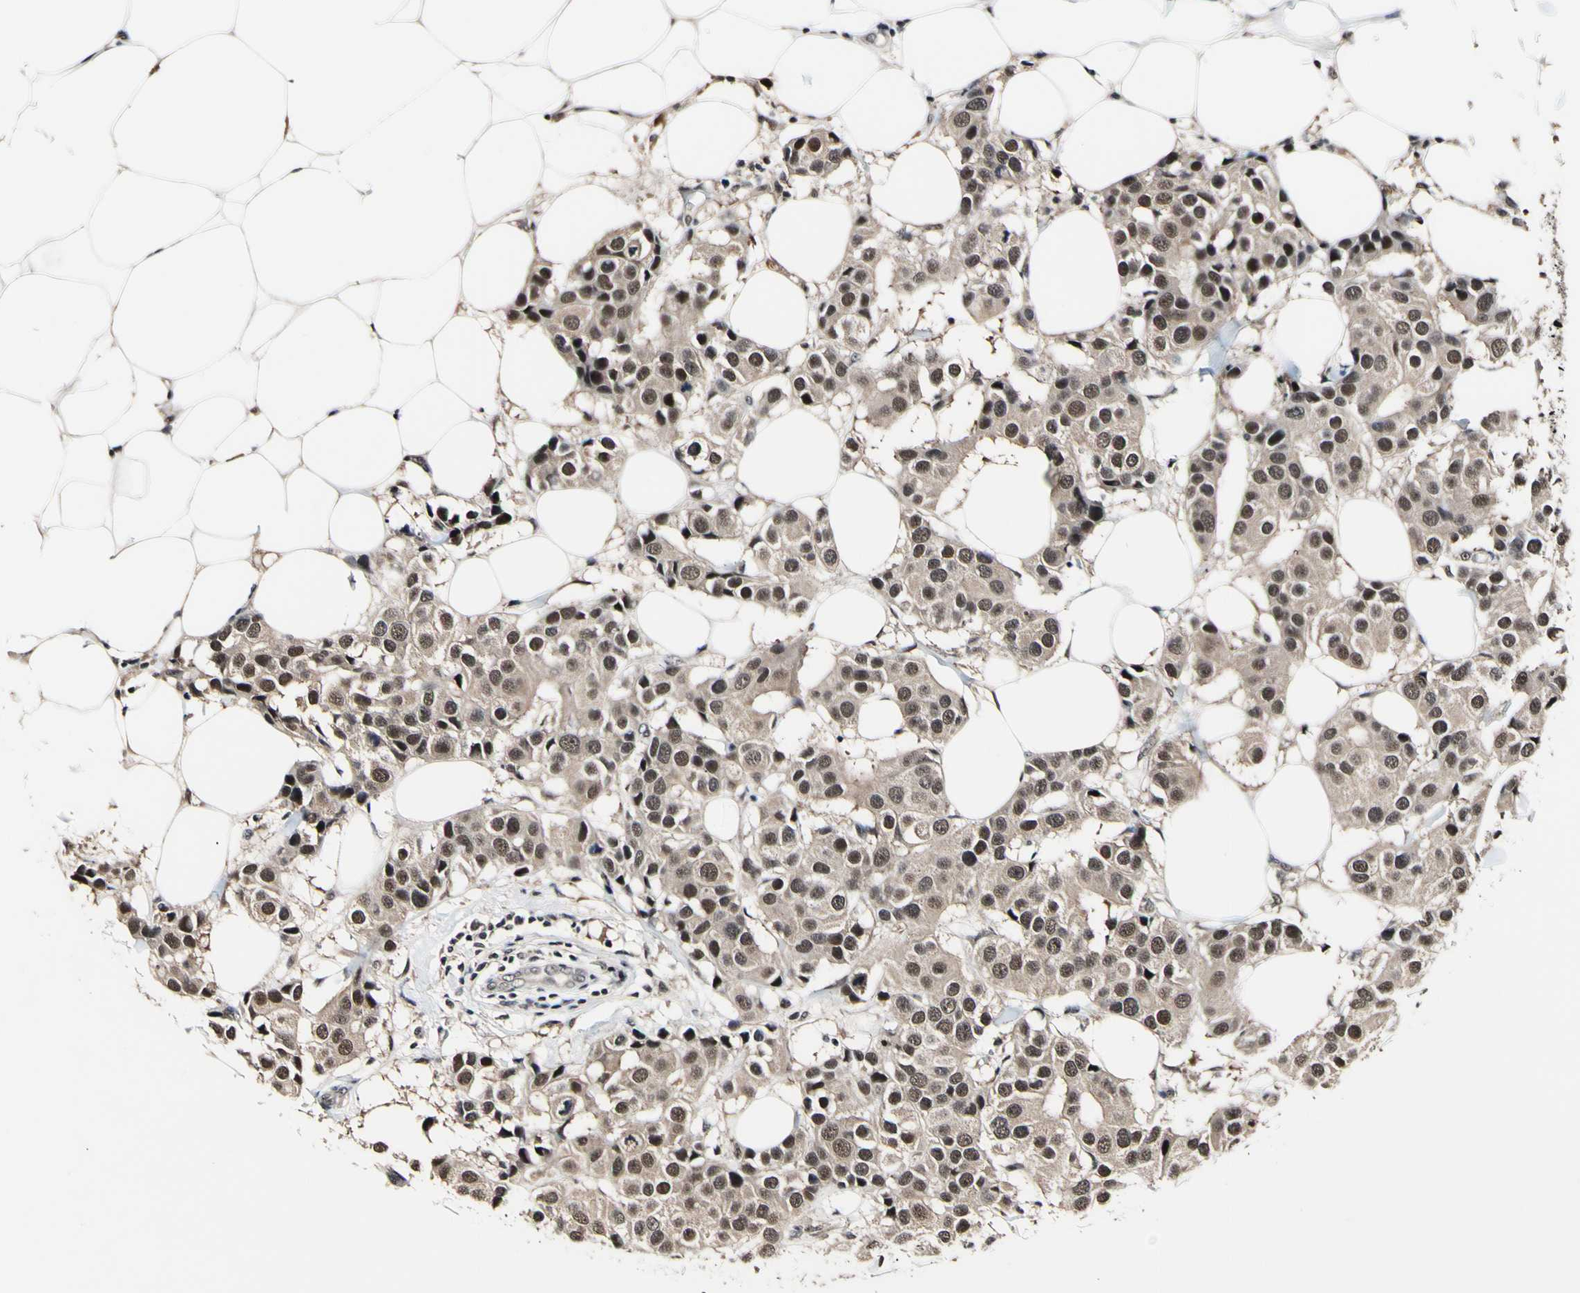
{"staining": {"intensity": "weak", "quantity": ">75%", "location": "cytoplasmic/membranous,nuclear"}, "tissue": "breast cancer", "cell_type": "Tumor cells", "image_type": "cancer", "snomed": [{"axis": "morphology", "description": "Normal tissue, NOS"}, {"axis": "morphology", "description": "Duct carcinoma"}, {"axis": "topography", "description": "Breast"}], "caption": "This is a micrograph of IHC staining of intraductal carcinoma (breast), which shows weak expression in the cytoplasmic/membranous and nuclear of tumor cells.", "gene": "PSMD10", "patient": {"sex": "female", "age": 39}}